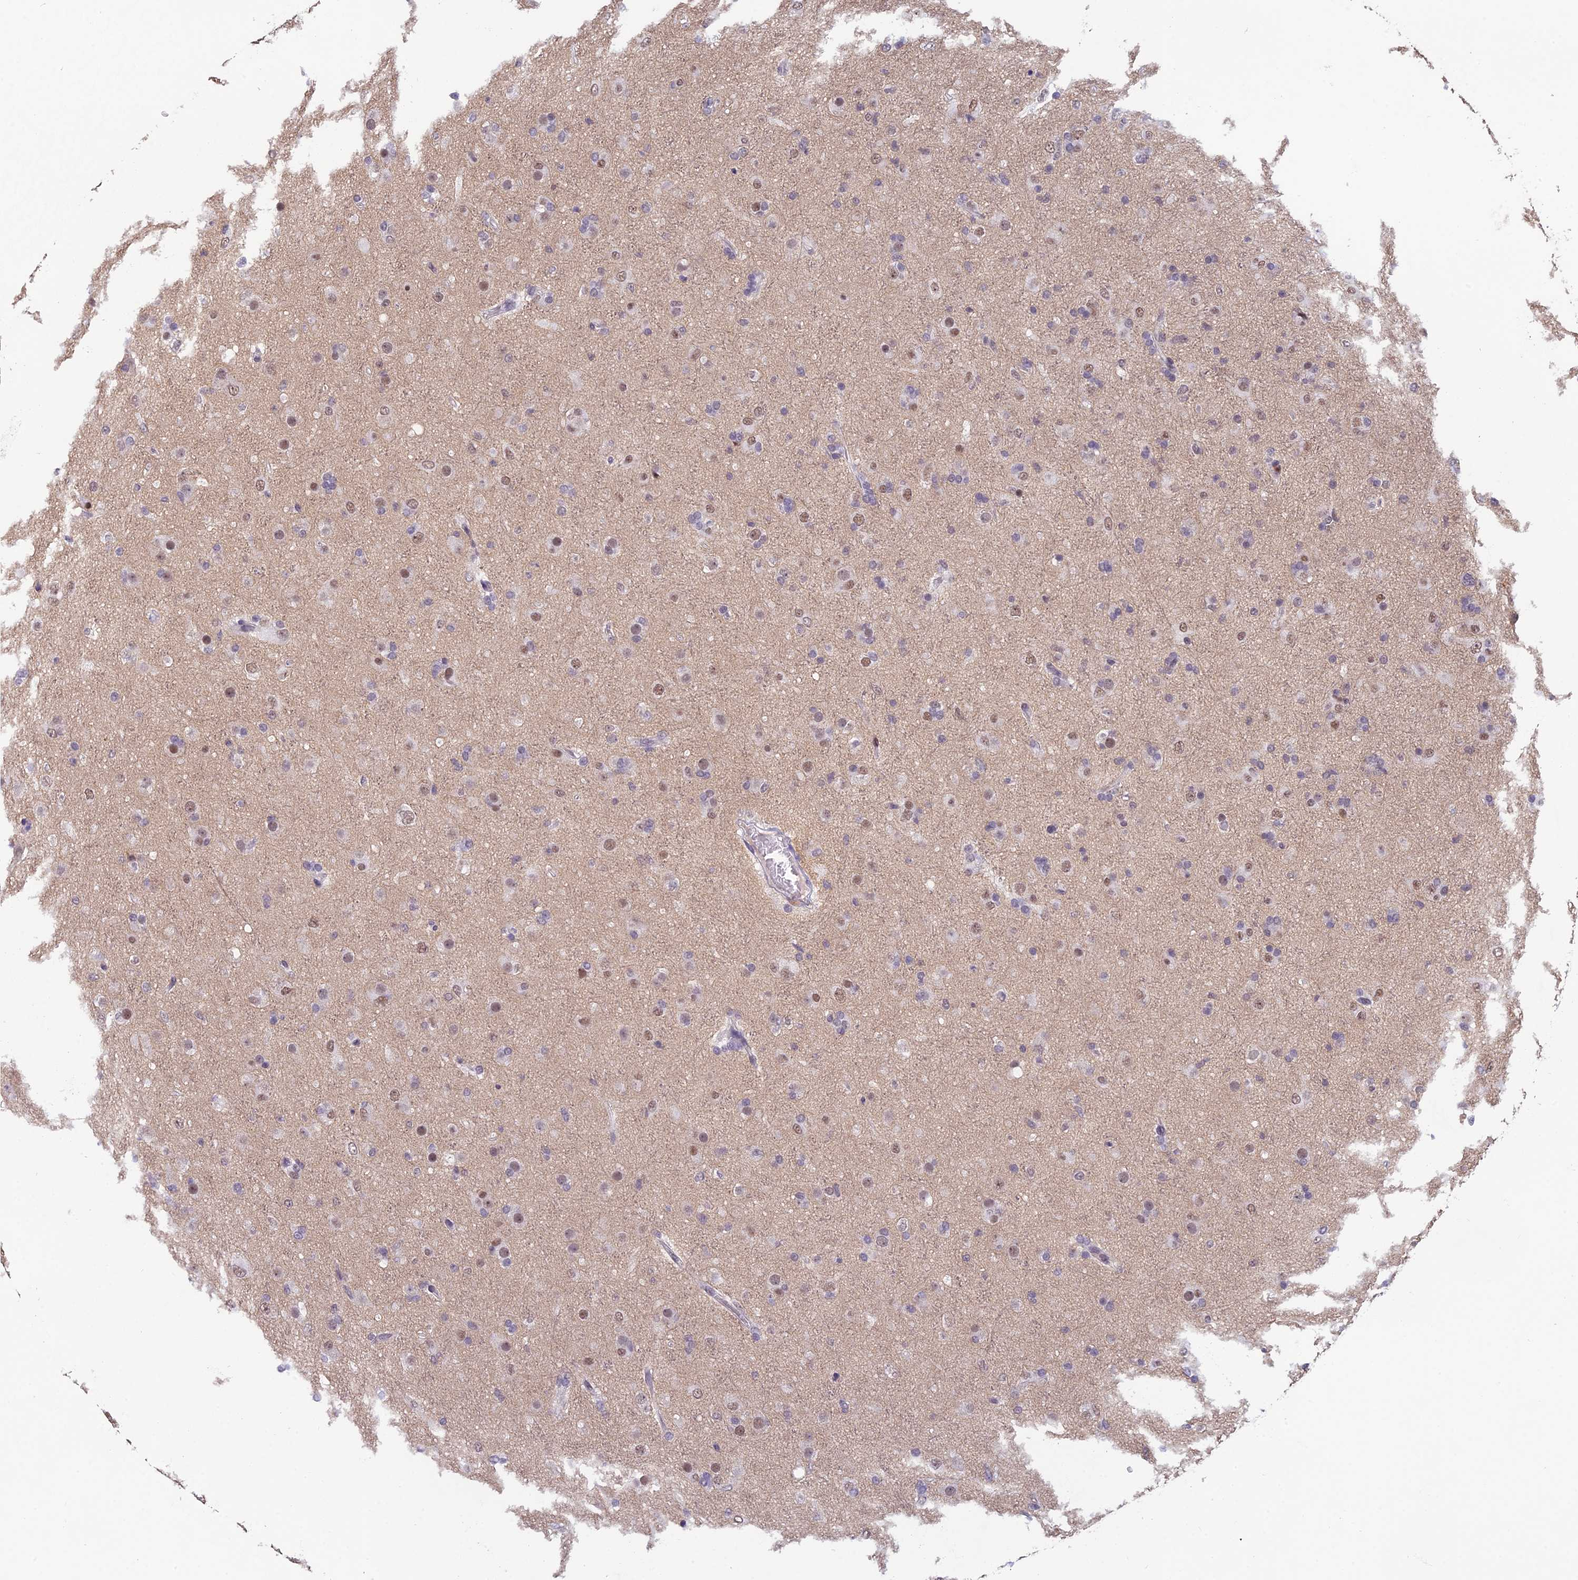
{"staining": {"intensity": "moderate", "quantity": "<25%", "location": "nuclear"}, "tissue": "glioma", "cell_type": "Tumor cells", "image_type": "cancer", "snomed": [{"axis": "morphology", "description": "Glioma, malignant, Low grade"}, {"axis": "topography", "description": "Brain"}], "caption": "IHC (DAB (3,3'-diaminobenzidine)) staining of malignant glioma (low-grade) reveals moderate nuclear protein expression in about <25% of tumor cells. The protein of interest is shown in brown color, while the nuclei are stained blue.", "gene": "RGS17", "patient": {"sex": "male", "age": 65}}